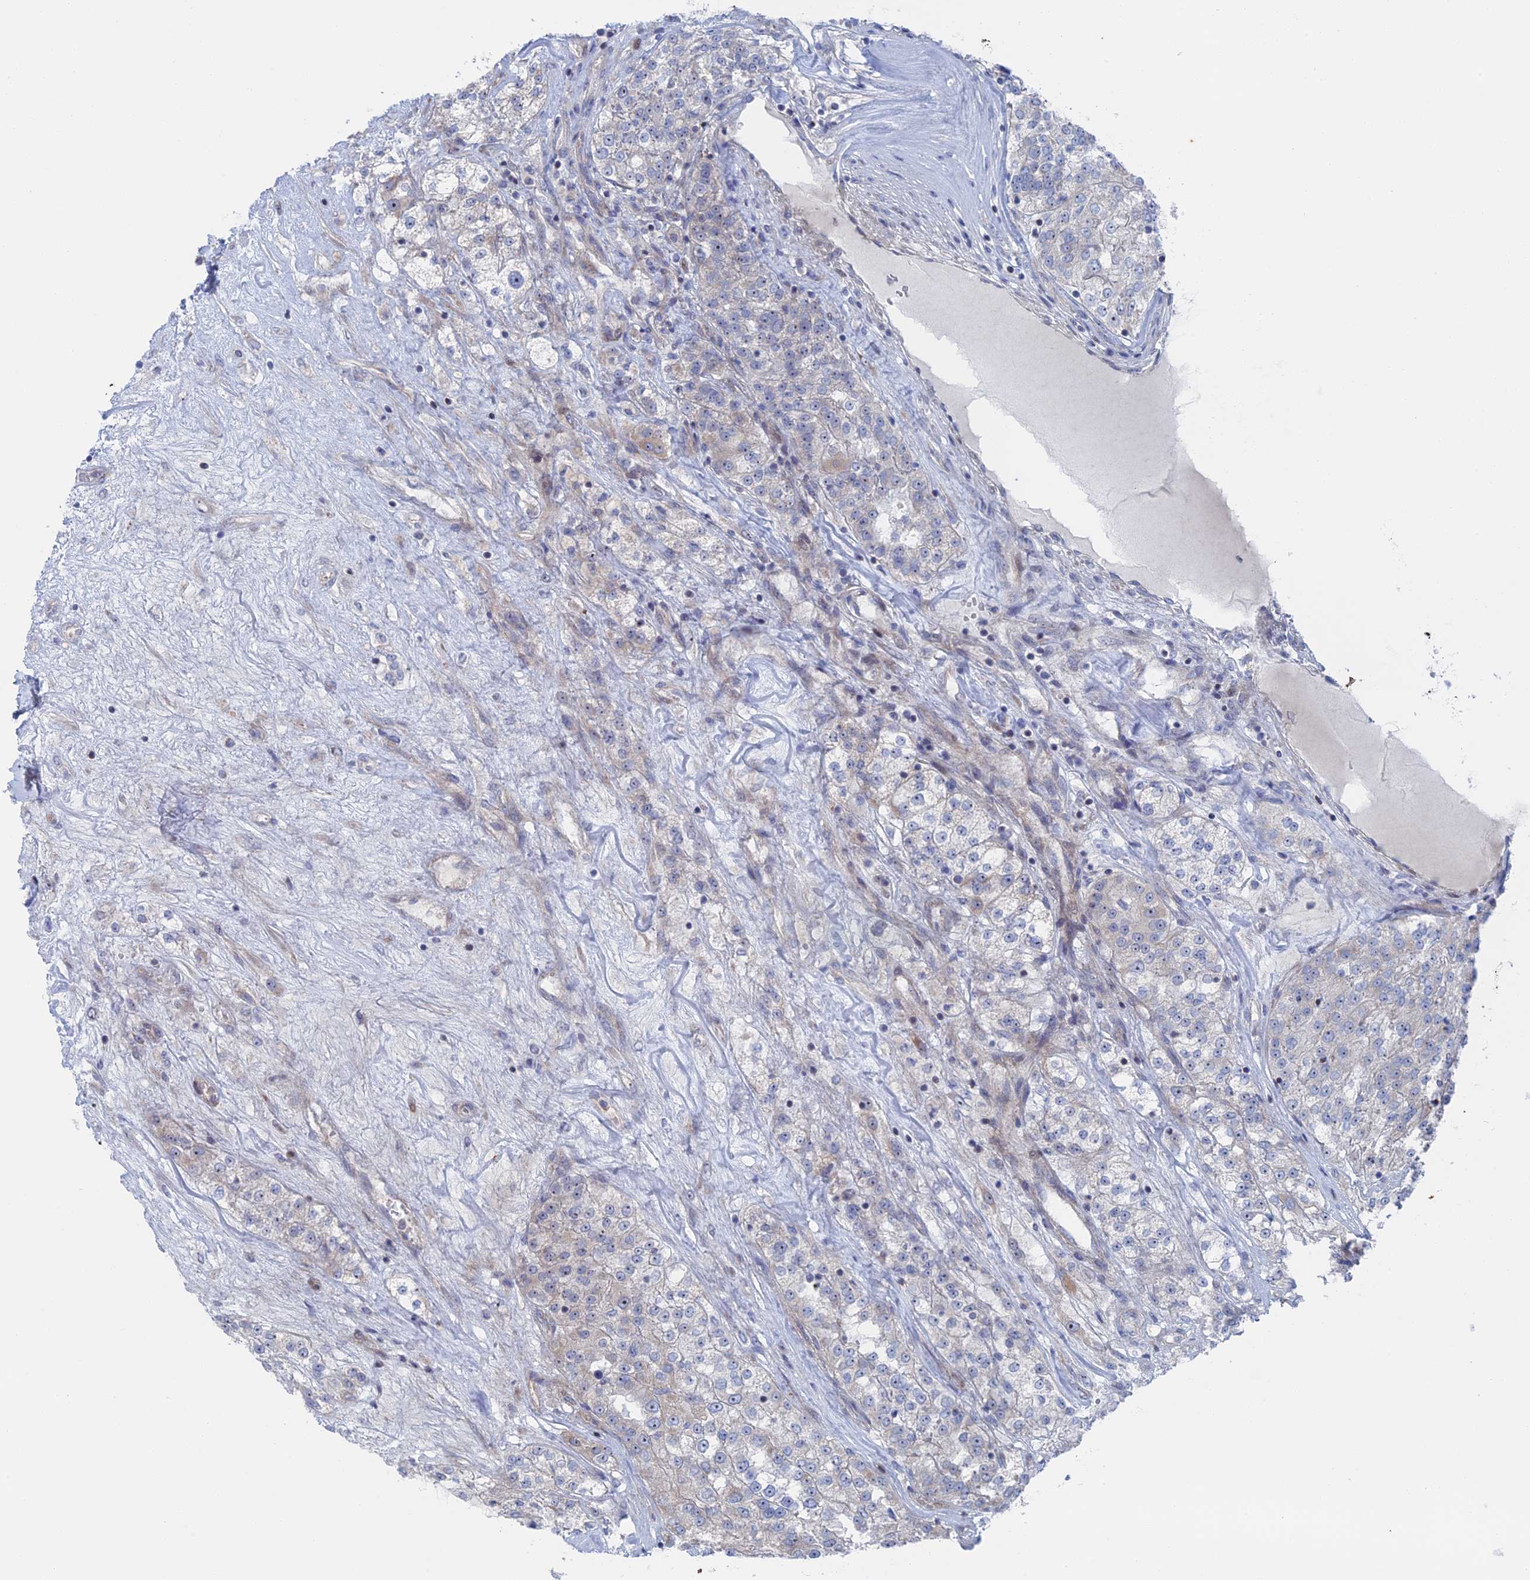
{"staining": {"intensity": "weak", "quantity": "<25%", "location": "cytoplasmic/membranous"}, "tissue": "renal cancer", "cell_type": "Tumor cells", "image_type": "cancer", "snomed": [{"axis": "morphology", "description": "Adenocarcinoma, NOS"}, {"axis": "topography", "description": "Kidney"}], "caption": "Tumor cells show no significant expression in renal cancer (adenocarcinoma).", "gene": "IL7", "patient": {"sex": "female", "age": 63}}